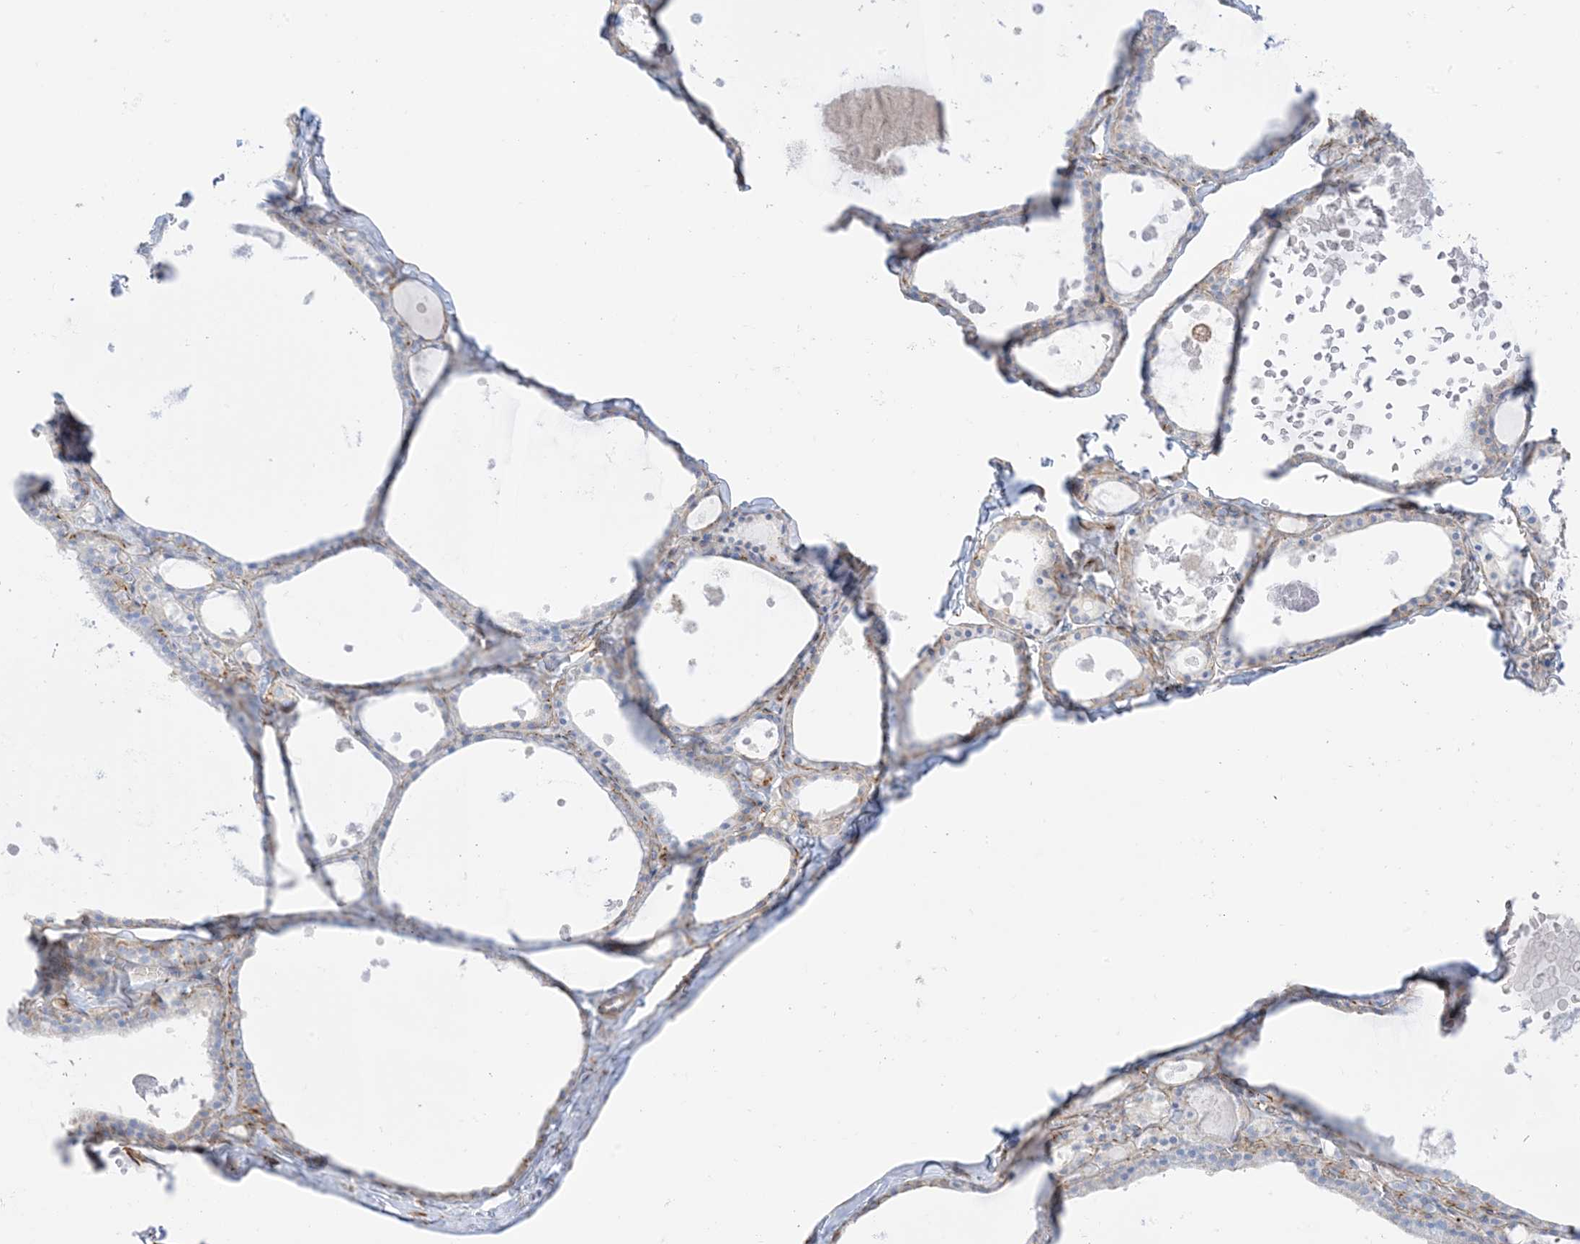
{"staining": {"intensity": "weak", "quantity": "<25%", "location": "cytoplasmic/membranous"}, "tissue": "thyroid gland", "cell_type": "Glandular cells", "image_type": "normal", "snomed": [{"axis": "morphology", "description": "Normal tissue, NOS"}, {"axis": "topography", "description": "Thyroid gland"}], "caption": "High power microscopy histopathology image of an immunohistochemistry micrograph of unremarkable thyroid gland, revealing no significant expression in glandular cells.", "gene": "PID1", "patient": {"sex": "male", "age": 56}}